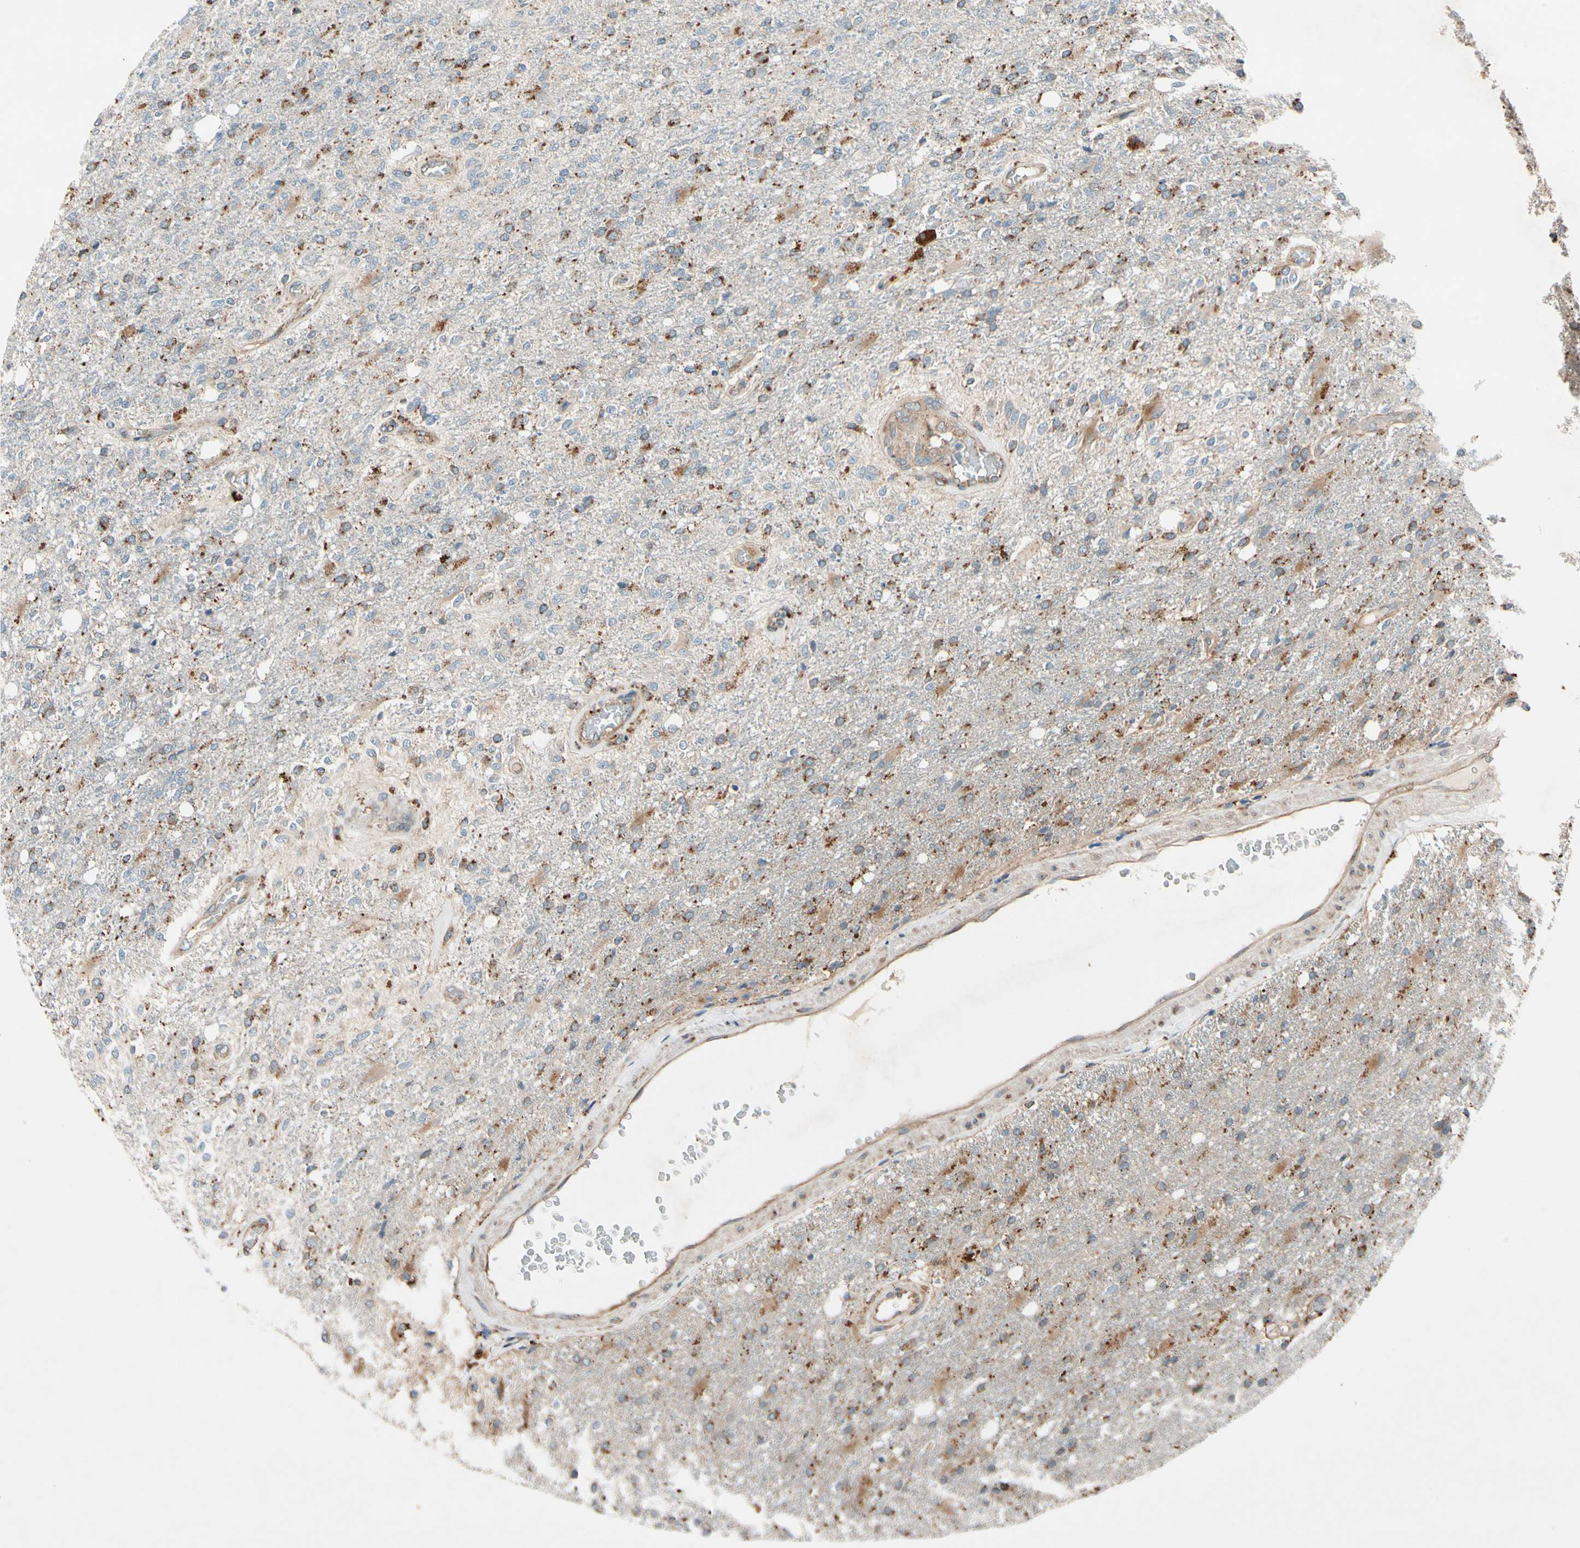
{"staining": {"intensity": "moderate", "quantity": ">75%", "location": "cytoplasmic/membranous"}, "tissue": "glioma", "cell_type": "Tumor cells", "image_type": "cancer", "snomed": [{"axis": "morphology", "description": "Normal tissue, NOS"}, {"axis": "morphology", "description": "Glioma, malignant, High grade"}, {"axis": "topography", "description": "Cerebral cortex"}], "caption": "There is medium levels of moderate cytoplasmic/membranous positivity in tumor cells of glioma, as demonstrated by immunohistochemical staining (brown color).", "gene": "PHYH", "patient": {"sex": "male", "age": 77}}